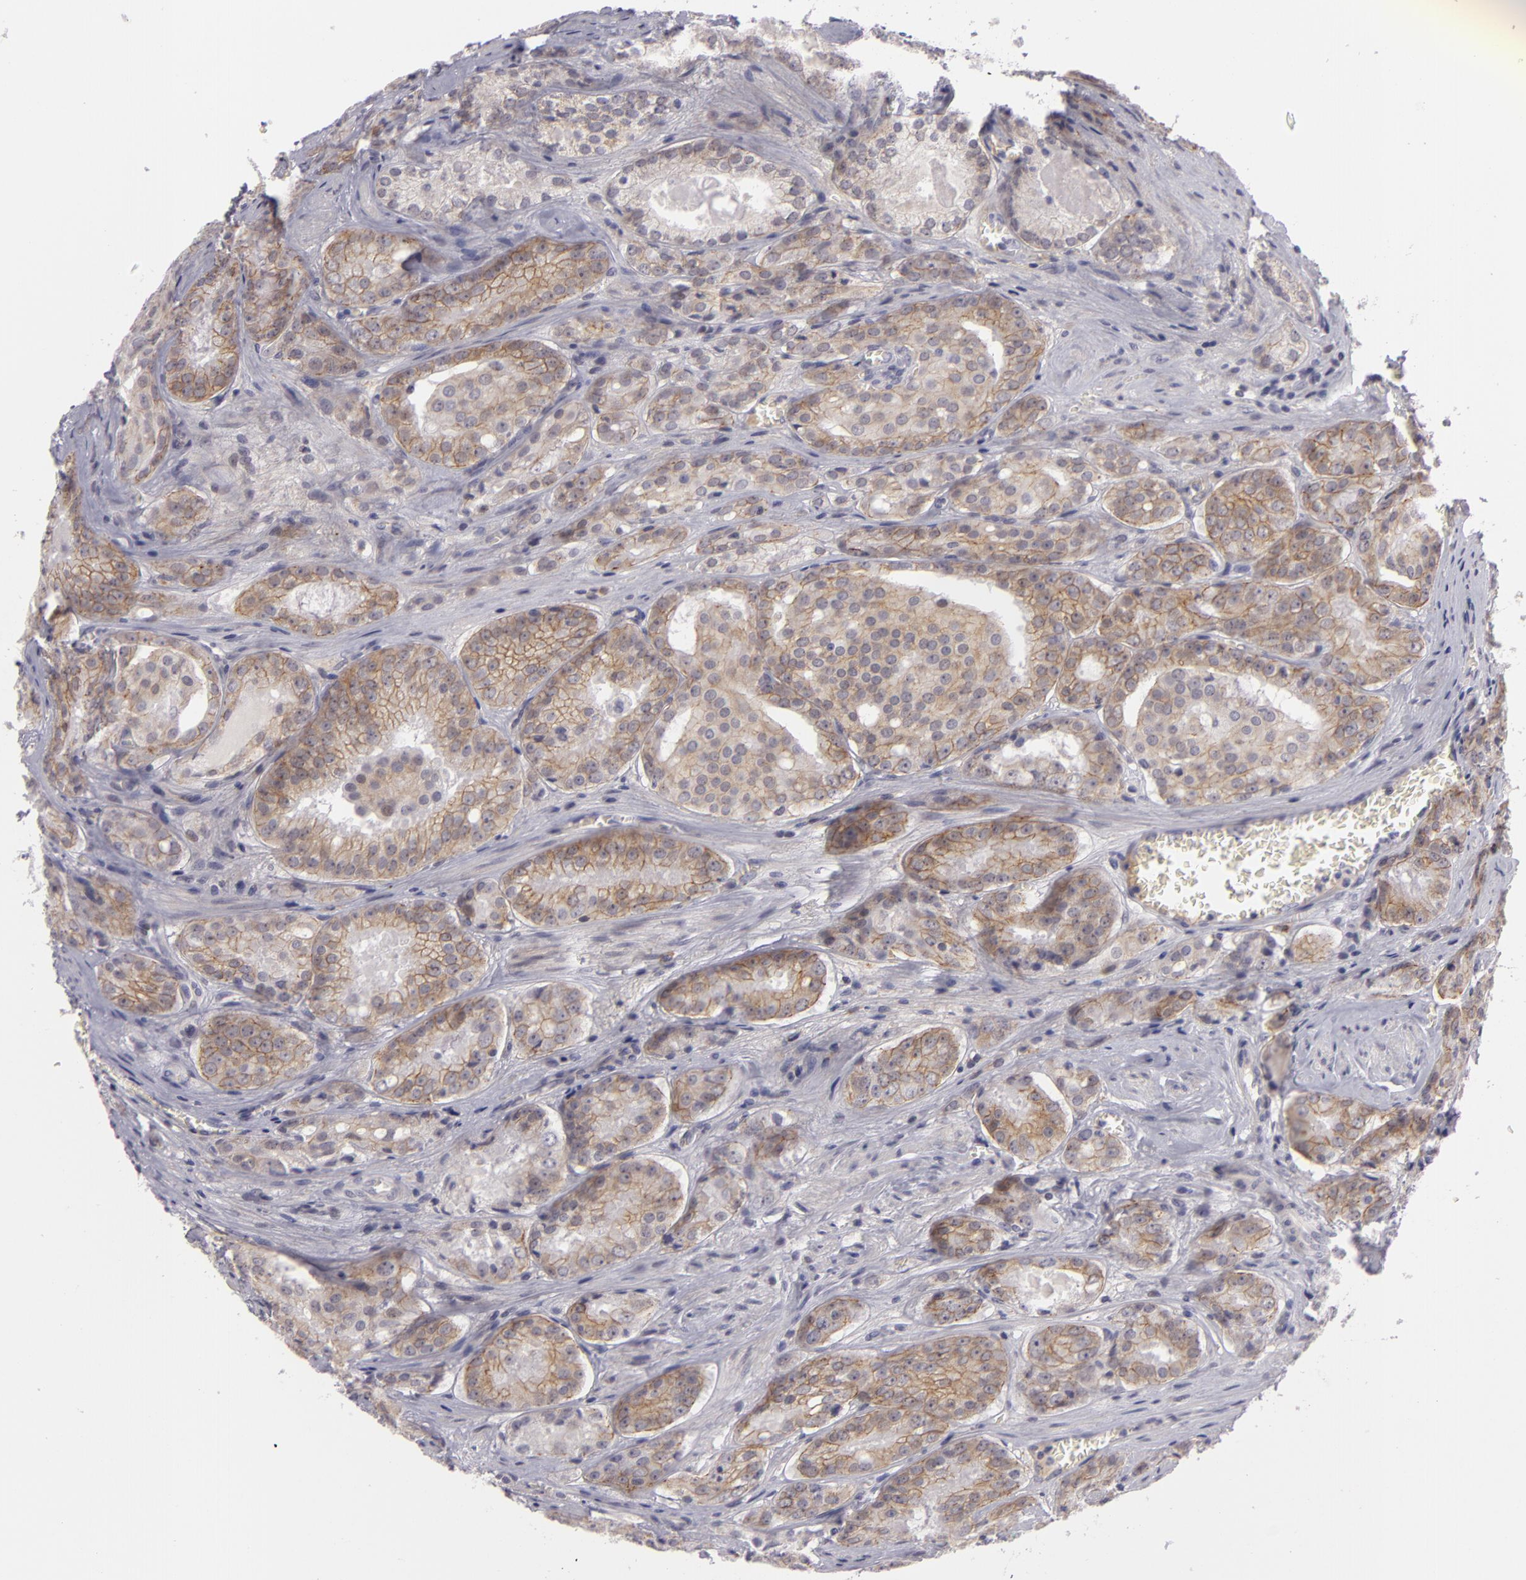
{"staining": {"intensity": "moderate", "quantity": "25%-75%", "location": "cytoplasmic/membranous"}, "tissue": "prostate cancer", "cell_type": "Tumor cells", "image_type": "cancer", "snomed": [{"axis": "morphology", "description": "Adenocarcinoma, Medium grade"}, {"axis": "topography", "description": "Prostate"}], "caption": "DAB (3,3'-diaminobenzidine) immunohistochemical staining of prostate cancer (medium-grade adenocarcinoma) reveals moderate cytoplasmic/membranous protein positivity in approximately 25%-75% of tumor cells.", "gene": "CTNNB1", "patient": {"sex": "male", "age": 60}}